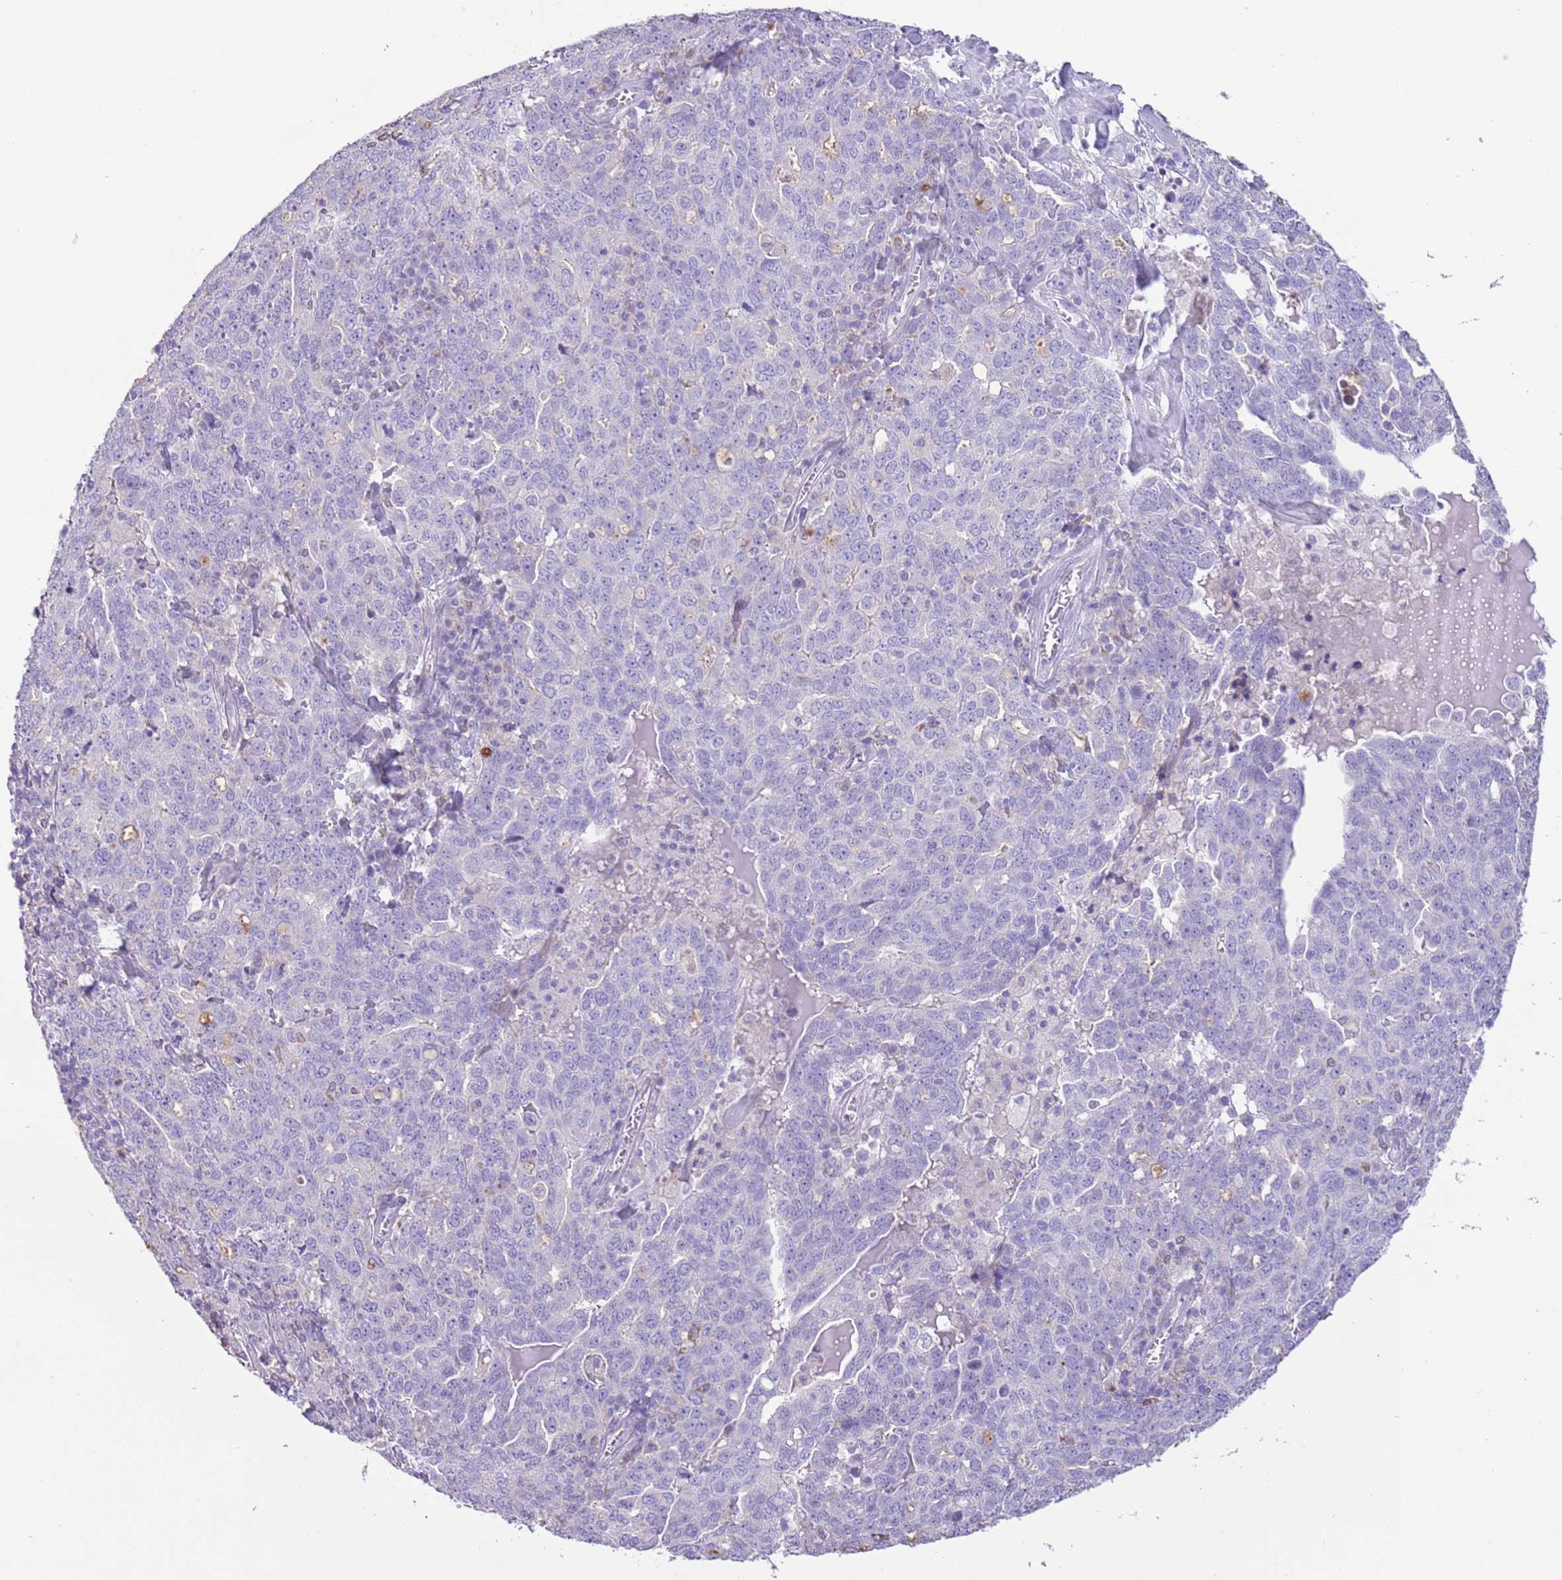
{"staining": {"intensity": "negative", "quantity": "none", "location": "none"}, "tissue": "ovarian cancer", "cell_type": "Tumor cells", "image_type": "cancer", "snomed": [{"axis": "morphology", "description": "Carcinoma, endometroid"}, {"axis": "topography", "description": "Ovary"}], "caption": "Endometroid carcinoma (ovarian) stained for a protein using immunohistochemistry (IHC) demonstrates no staining tumor cells.", "gene": "ZNF697", "patient": {"sex": "female", "age": 62}}